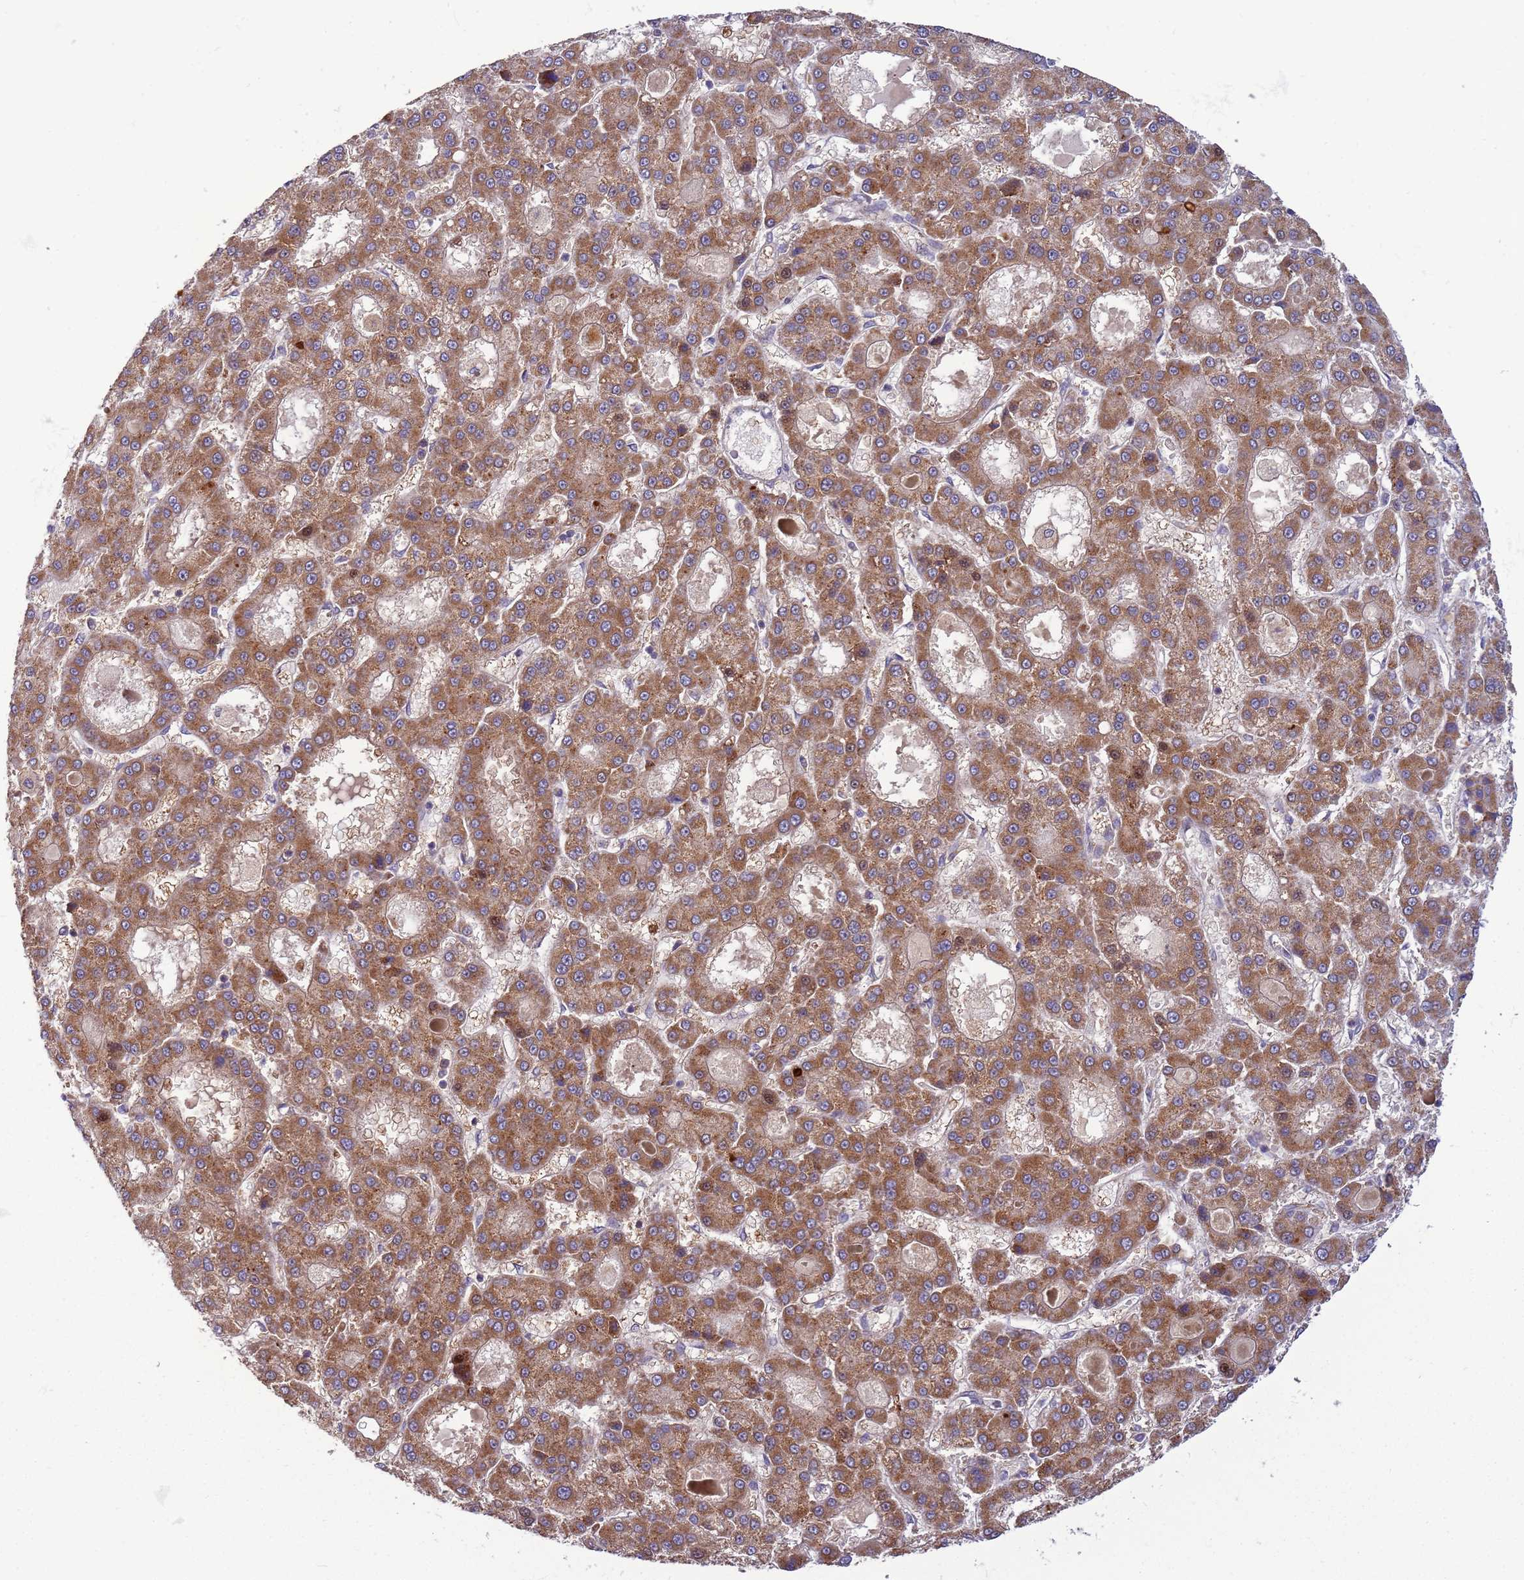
{"staining": {"intensity": "moderate", "quantity": ">75%", "location": "cytoplasmic/membranous"}, "tissue": "liver cancer", "cell_type": "Tumor cells", "image_type": "cancer", "snomed": [{"axis": "morphology", "description": "Carcinoma, Hepatocellular, NOS"}, {"axis": "topography", "description": "Liver"}], "caption": "Immunohistochemistry (IHC) image of liver cancer stained for a protein (brown), which reveals medium levels of moderate cytoplasmic/membranous staining in about >75% of tumor cells.", "gene": "UQCRQ", "patient": {"sex": "male", "age": 70}}